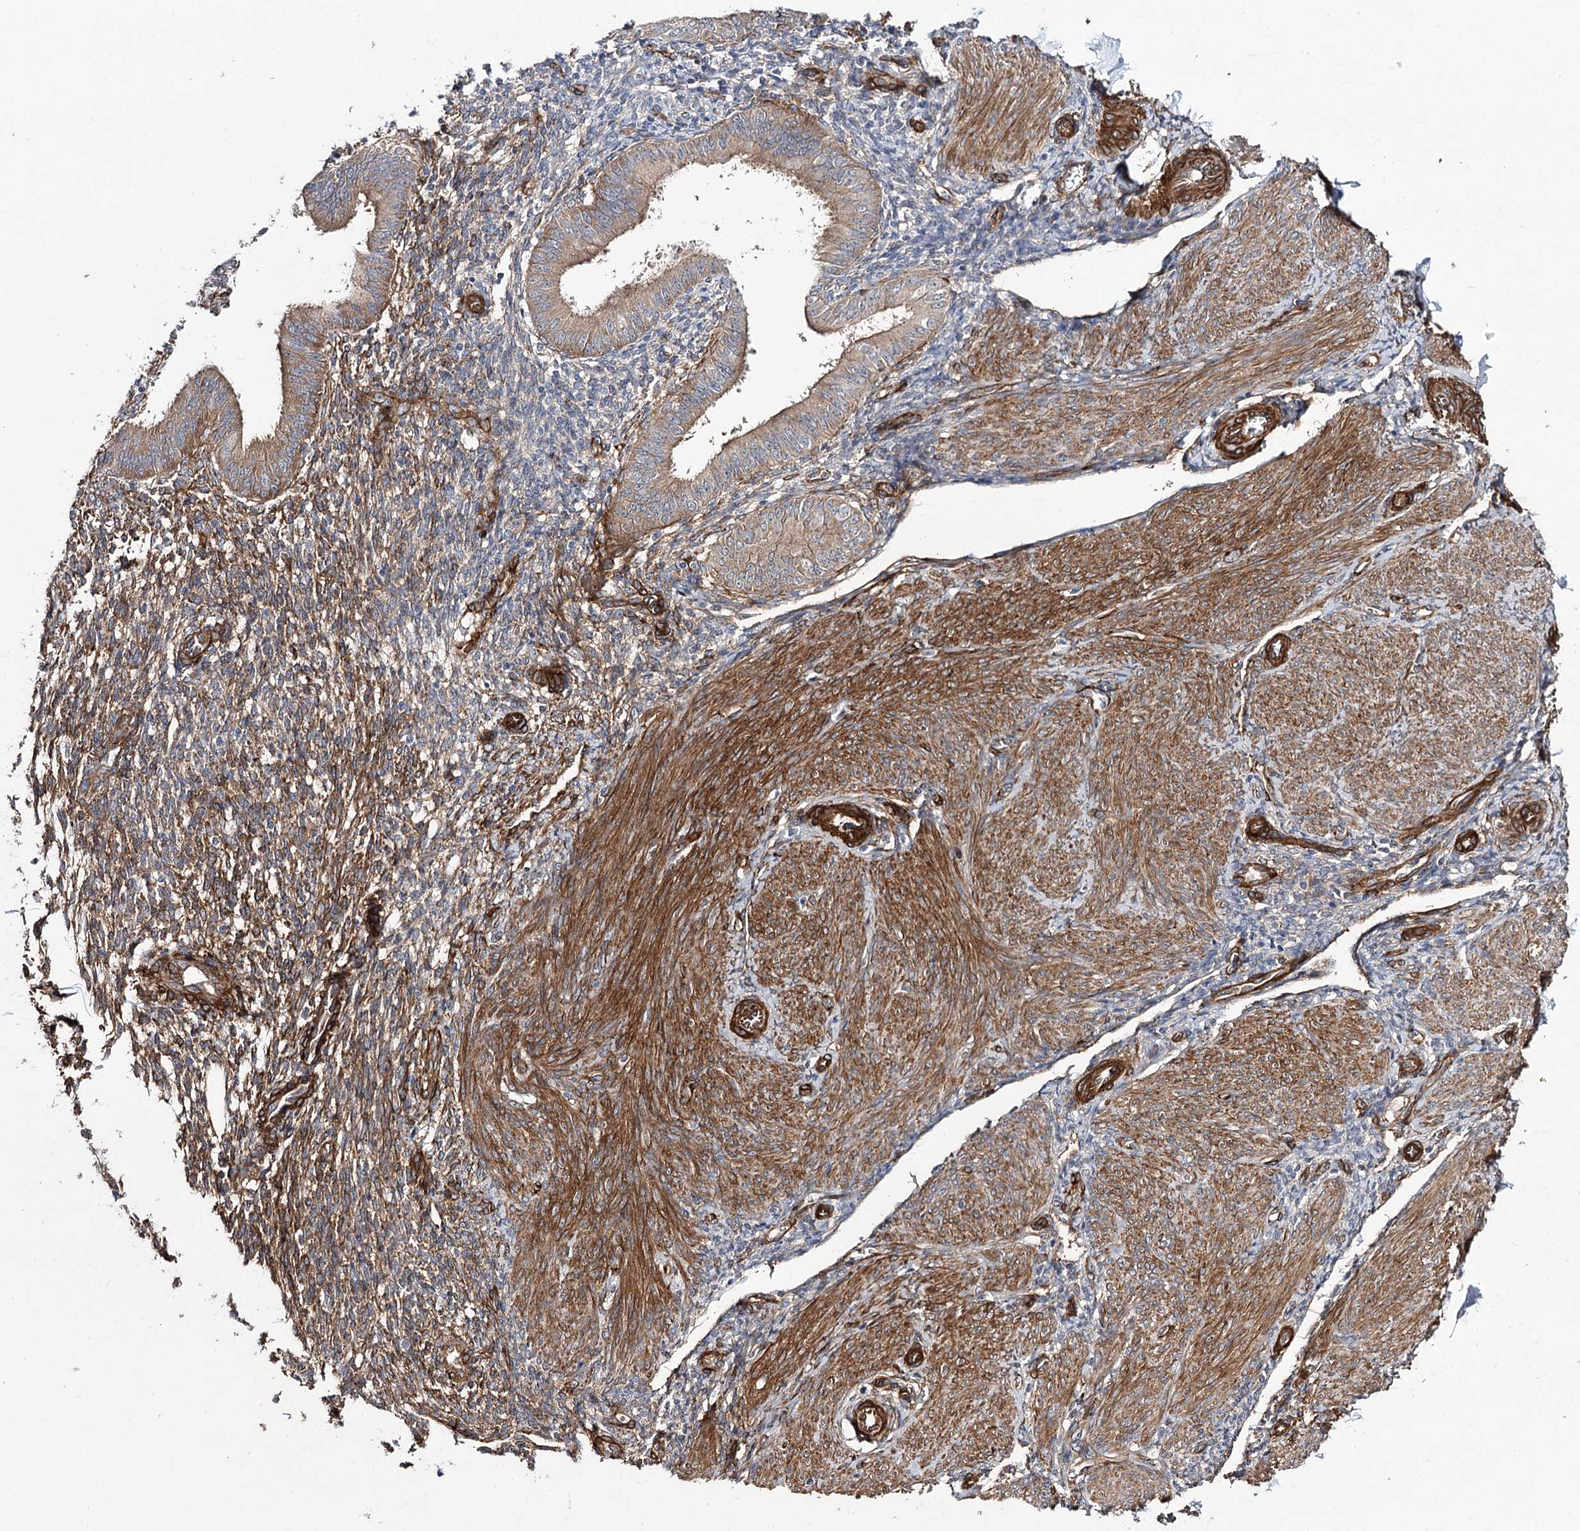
{"staining": {"intensity": "moderate", "quantity": ">75%", "location": "cytoplasmic/membranous"}, "tissue": "endometrium", "cell_type": "Cells in endometrial stroma", "image_type": "normal", "snomed": [{"axis": "morphology", "description": "Normal tissue, NOS"}, {"axis": "topography", "description": "Uterus"}, {"axis": "topography", "description": "Endometrium"}], "caption": "Endometrium stained for a protein (brown) shows moderate cytoplasmic/membranous positive expression in approximately >75% of cells in endometrial stroma.", "gene": "MYO1C", "patient": {"sex": "female", "age": 48}}